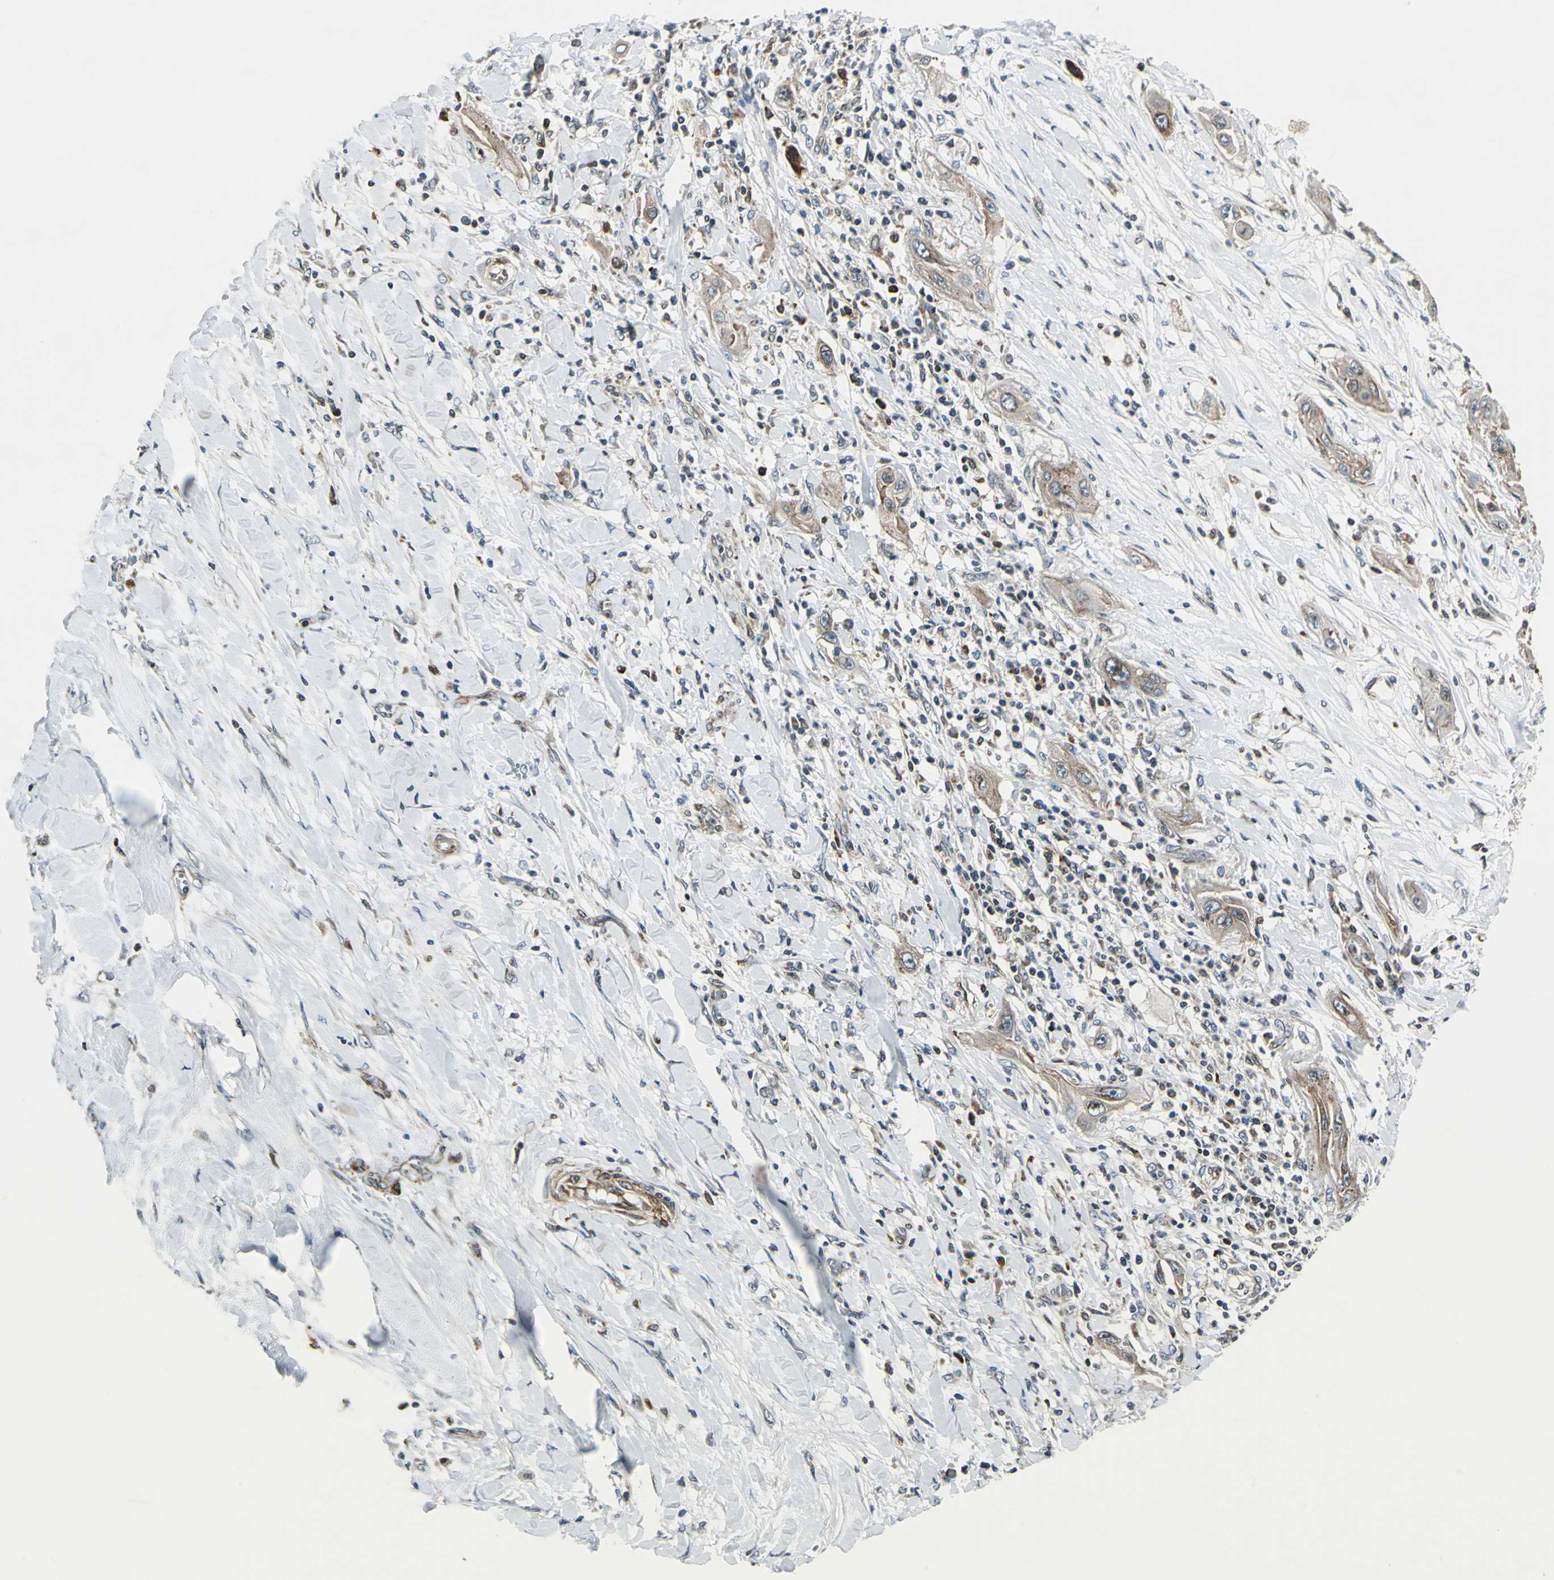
{"staining": {"intensity": "weak", "quantity": ">75%", "location": "cytoplasmic/membranous"}, "tissue": "lung cancer", "cell_type": "Tumor cells", "image_type": "cancer", "snomed": [{"axis": "morphology", "description": "Squamous cell carcinoma, NOS"}, {"axis": "topography", "description": "Lung"}], "caption": "Immunohistochemical staining of squamous cell carcinoma (lung) shows low levels of weak cytoplasmic/membranous protein expression in approximately >75% of tumor cells.", "gene": "HTATIP2", "patient": {"sex": "female", "age": 47}}